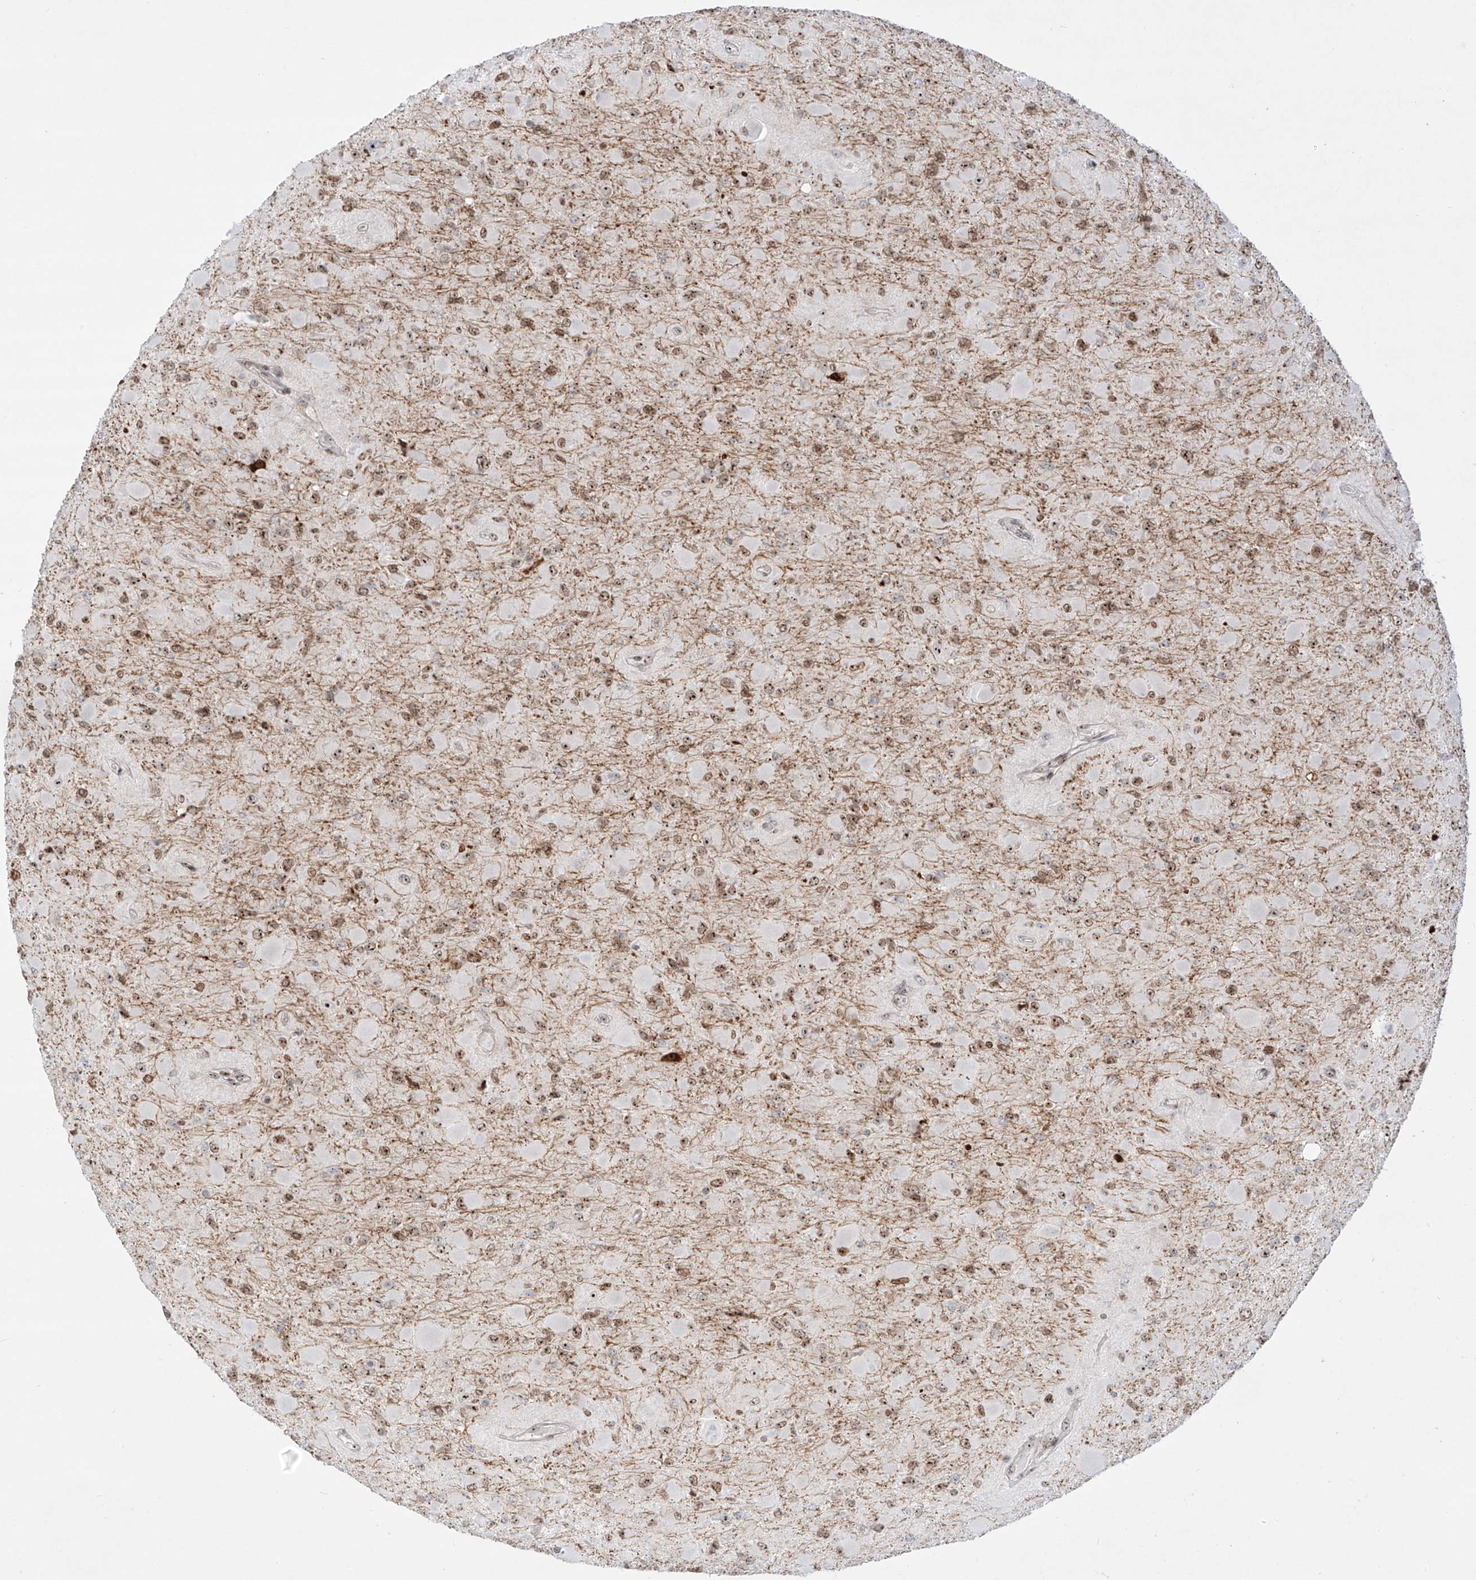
{"staining": {"intensity": "moderate", "quantity": ">75%", "location": "nuclear"}, "tissue": "glioma", "cell_type": "Tumor cells", "image_type": "cancer", "snomed": [{"axis": "morphology", "description": "Glioma, malignant, High grade"}, {"axis": "topography", "description": "Cerebral cortex"}], "caption": "This is a photomicrograph of immunohistochemistry (IHC) staining of glioma, which shows moderate staining in the nuclear of tumor cells.", "gene": "ZNF512", "patient": {"sex": "female", "age": 36}}